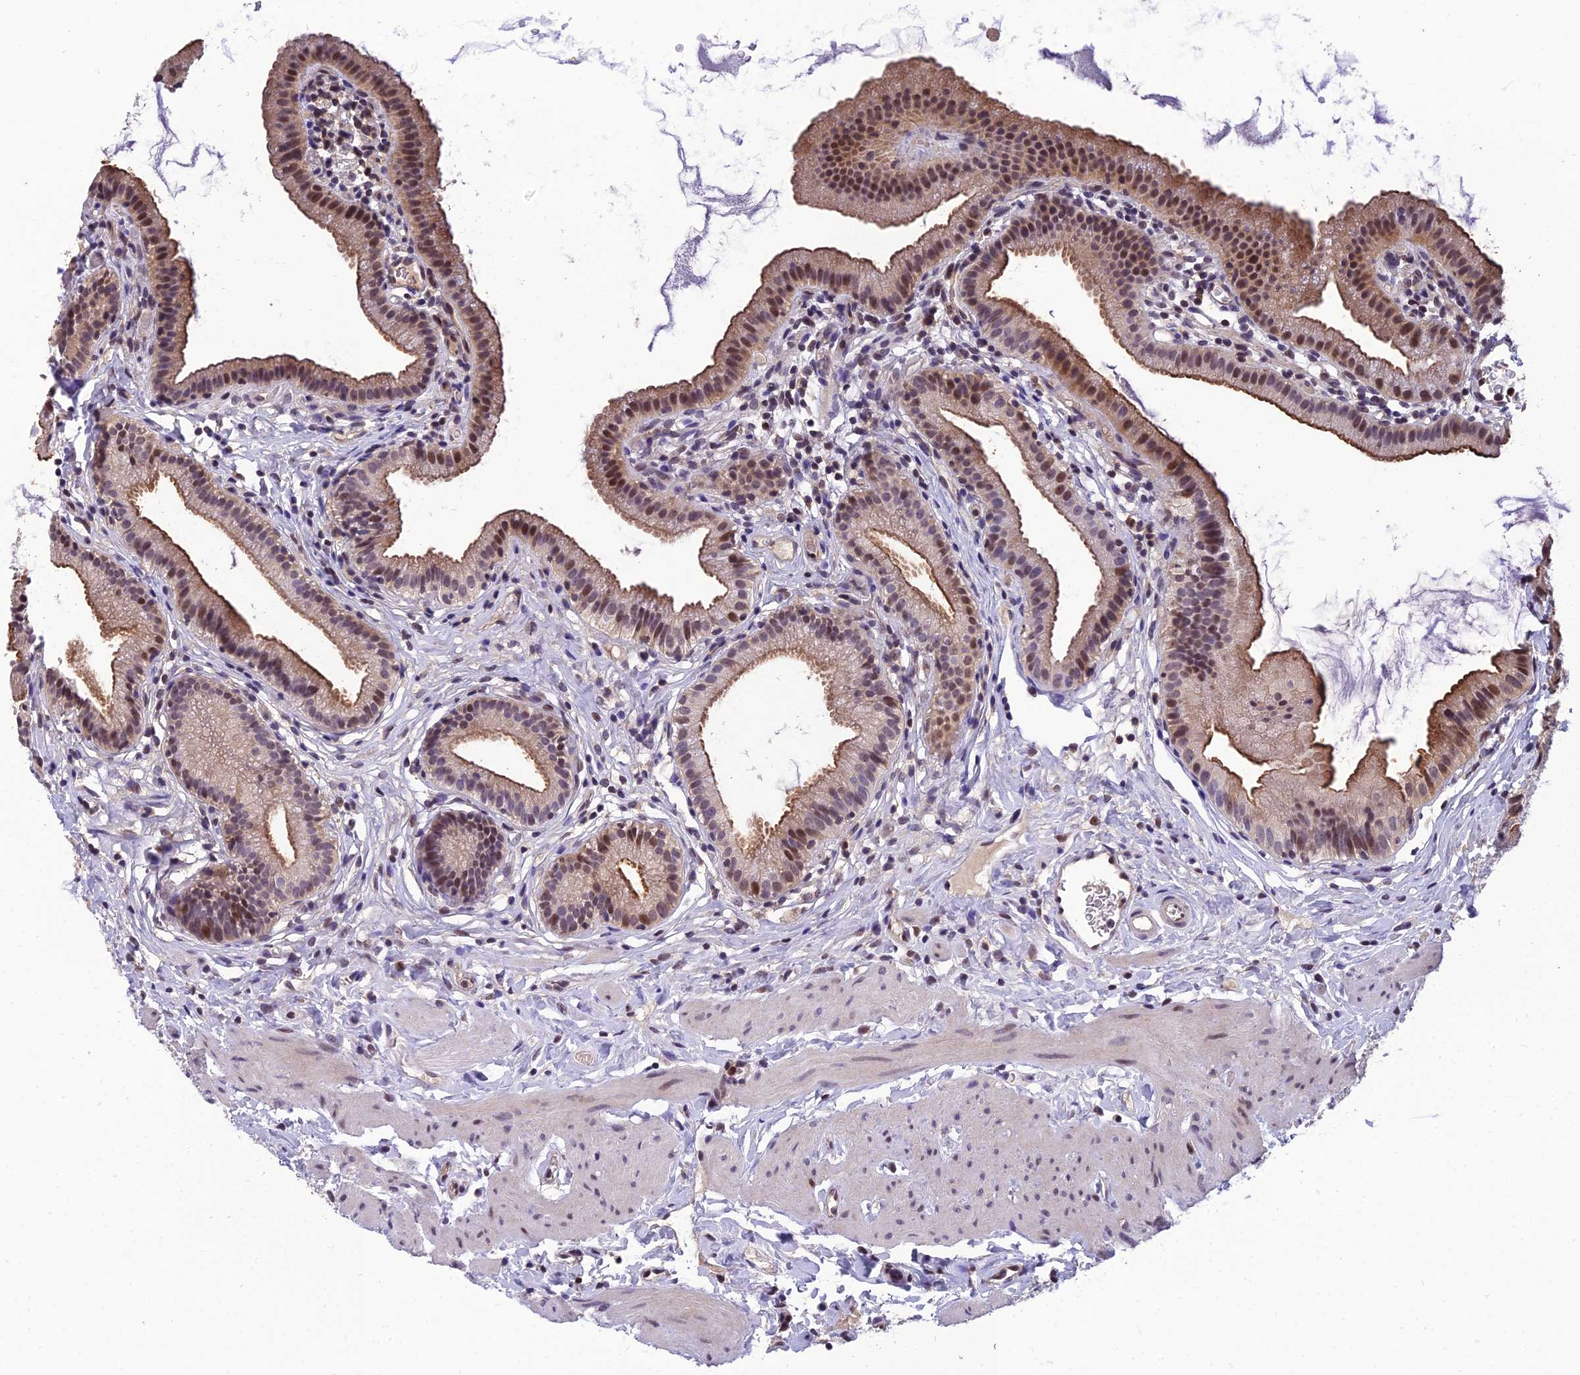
{"staining": {"intensity": "moderate", "quantity": ">75%", "location": "cytoplasmic/membranous,nuclear"}, "tissue": "gallbladder", "cell_type": "Glandular cells", "image_type": "normal", "snomed": [{"axis": "morphology", "description": "Normal tissue, NOS"}, {"axis": "topography", "description": "Gallbladder"}], "caption": "Immunohistochemical staining of normal human gallbladder displays medium levels of moderate cytoplasmic/membranous,nuclear expression in approximately >75% of glandular cells. The protein of interest is shown in brown color, while the nuclei are stained blue.", "gene": "GRWD1", "patient": {"sex": "female", "age": 46}}